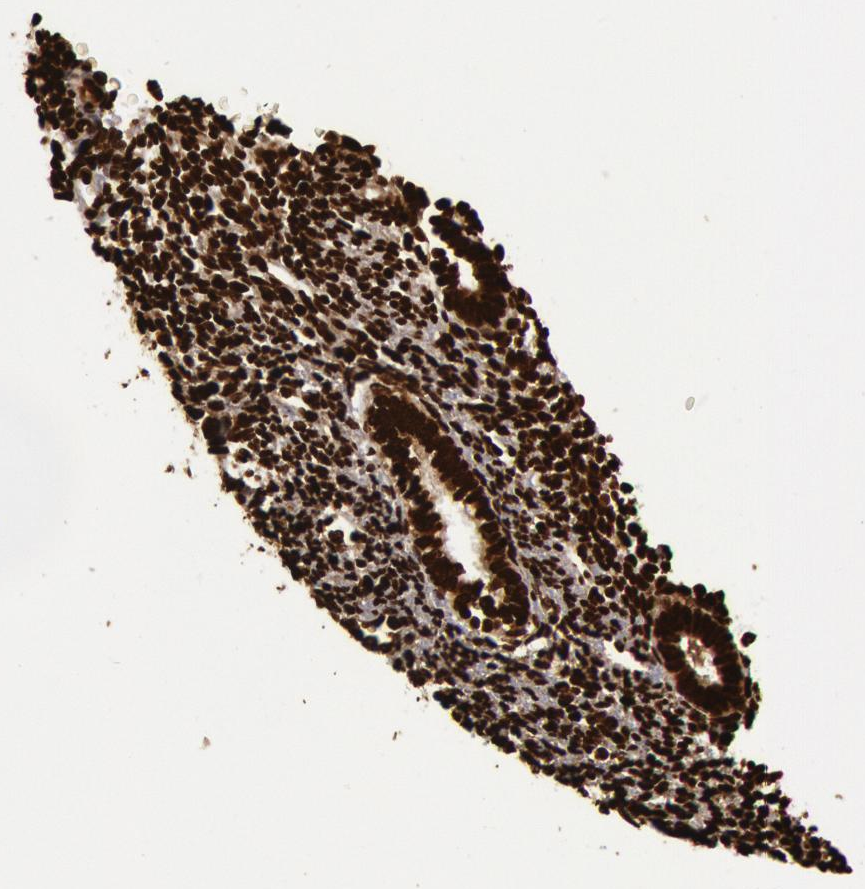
{"staining": {"intensity": "strong", "quantity": ">75%", "location": "nuclear"}, "tissue": "endometrium", "cell_type": "Cells in endometrial stroma", "image_type": "normal", "snomed": [{"axis": "morphology", "description": "Normal tissue, NOS"}, {"axis": "topography", "description": "Endometrium"}], "caption": "This image displays IHC staining of benign human endometrium, with high strong nuclear expression in about >75% of cells in endometrial stroma.", "gene": "H3", "patient": {"sex": "female", "age": 27}}